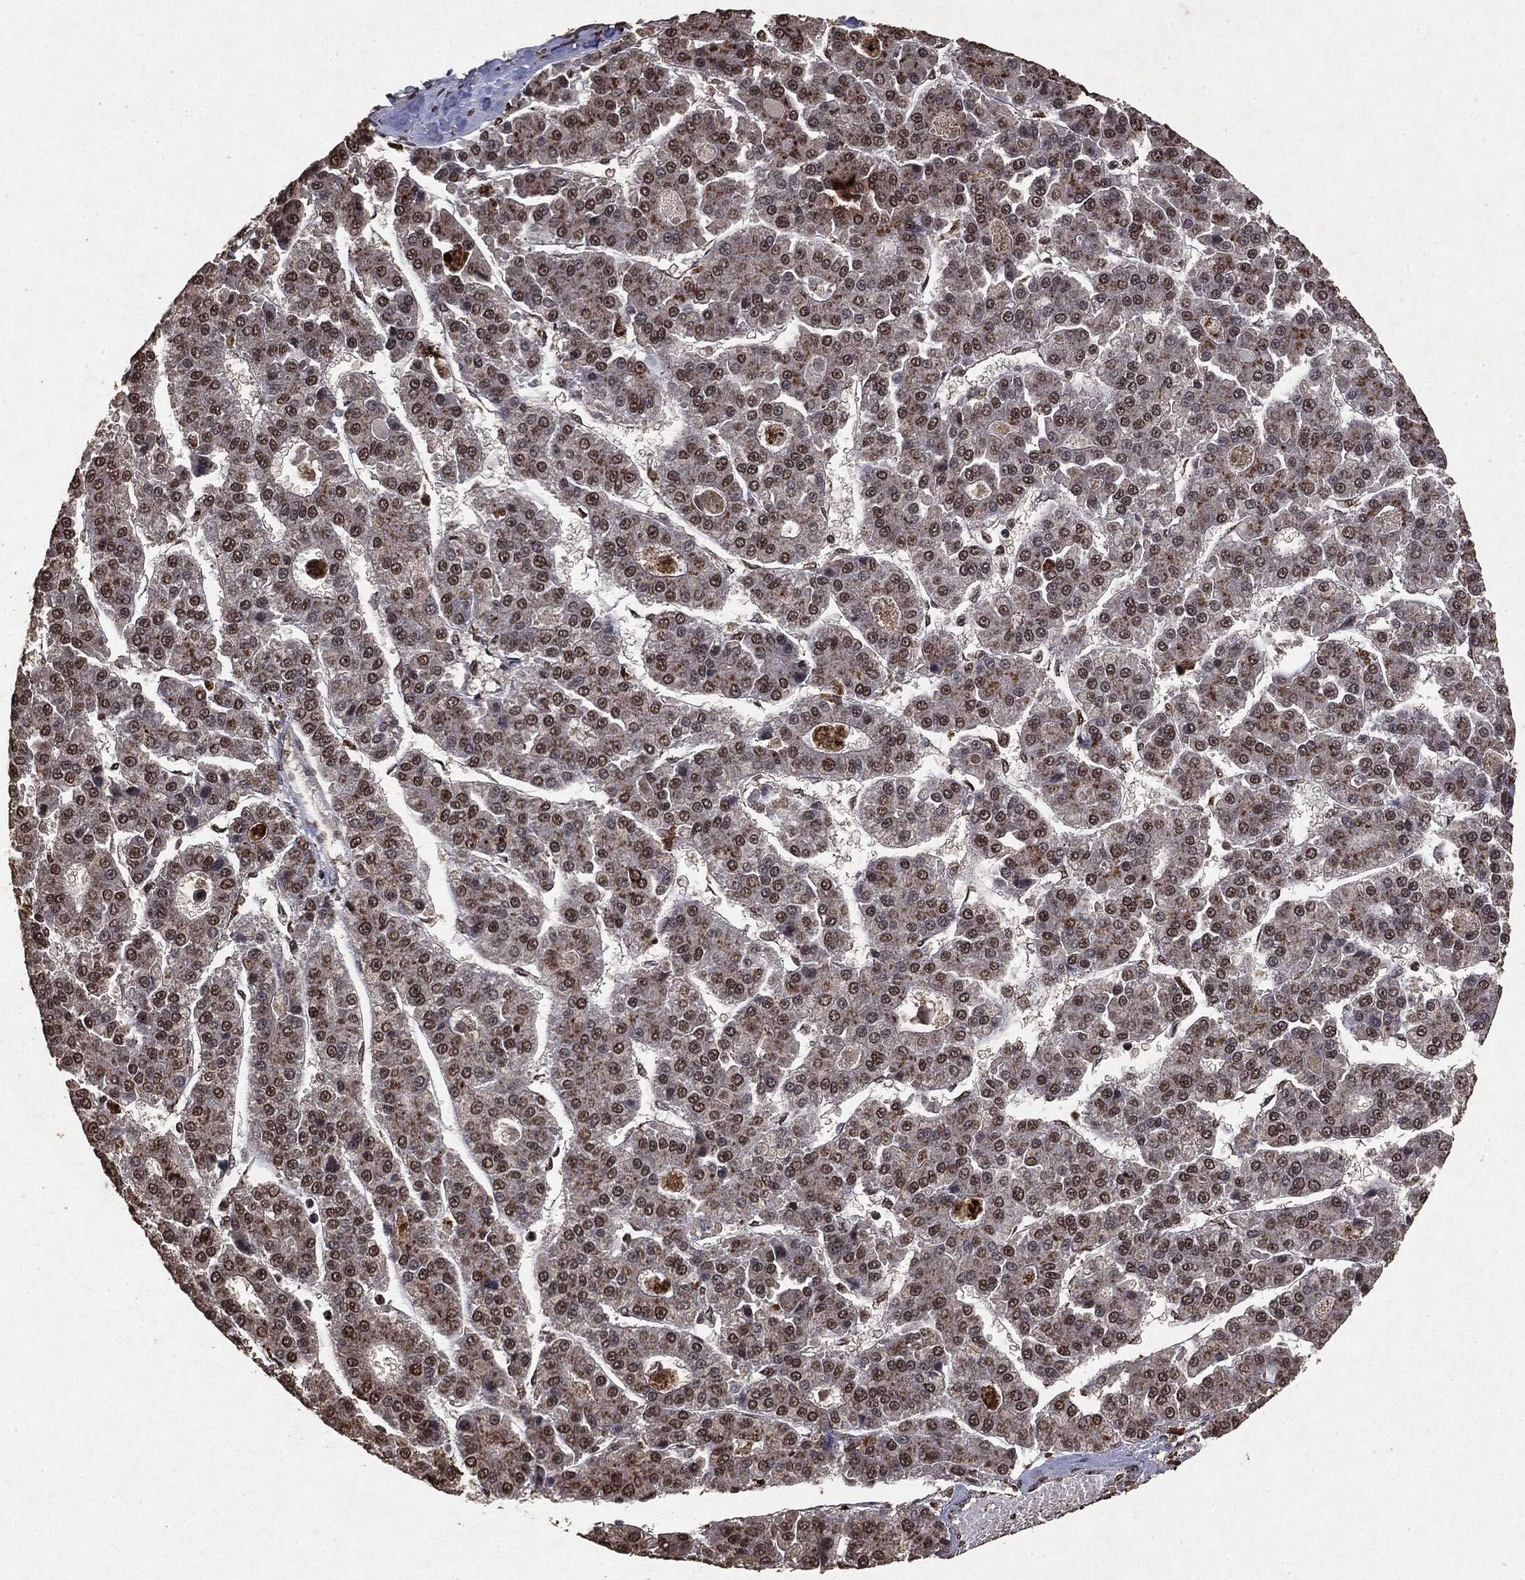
{"staining": {"intensity": "moderate", "quantity": "25%-75%", "location": "nuclear"}, "tissue": "liver cancer", "cell_type": "Tumor cells", "image_type": "cancer", "snomed": [{"axis": "morphology", "description": "Carcinoma, Hepatocellular, NOS"}, {"axis": "topography", "description": "Liver"}], "caption": "A histopathology image of human liver hepatocellular carcinoma stained for a protein exhibits moderate nuclear brown staining in tumor cells.", "gene": "RAD18", "patient": {"sex": "male", "age": 70}}